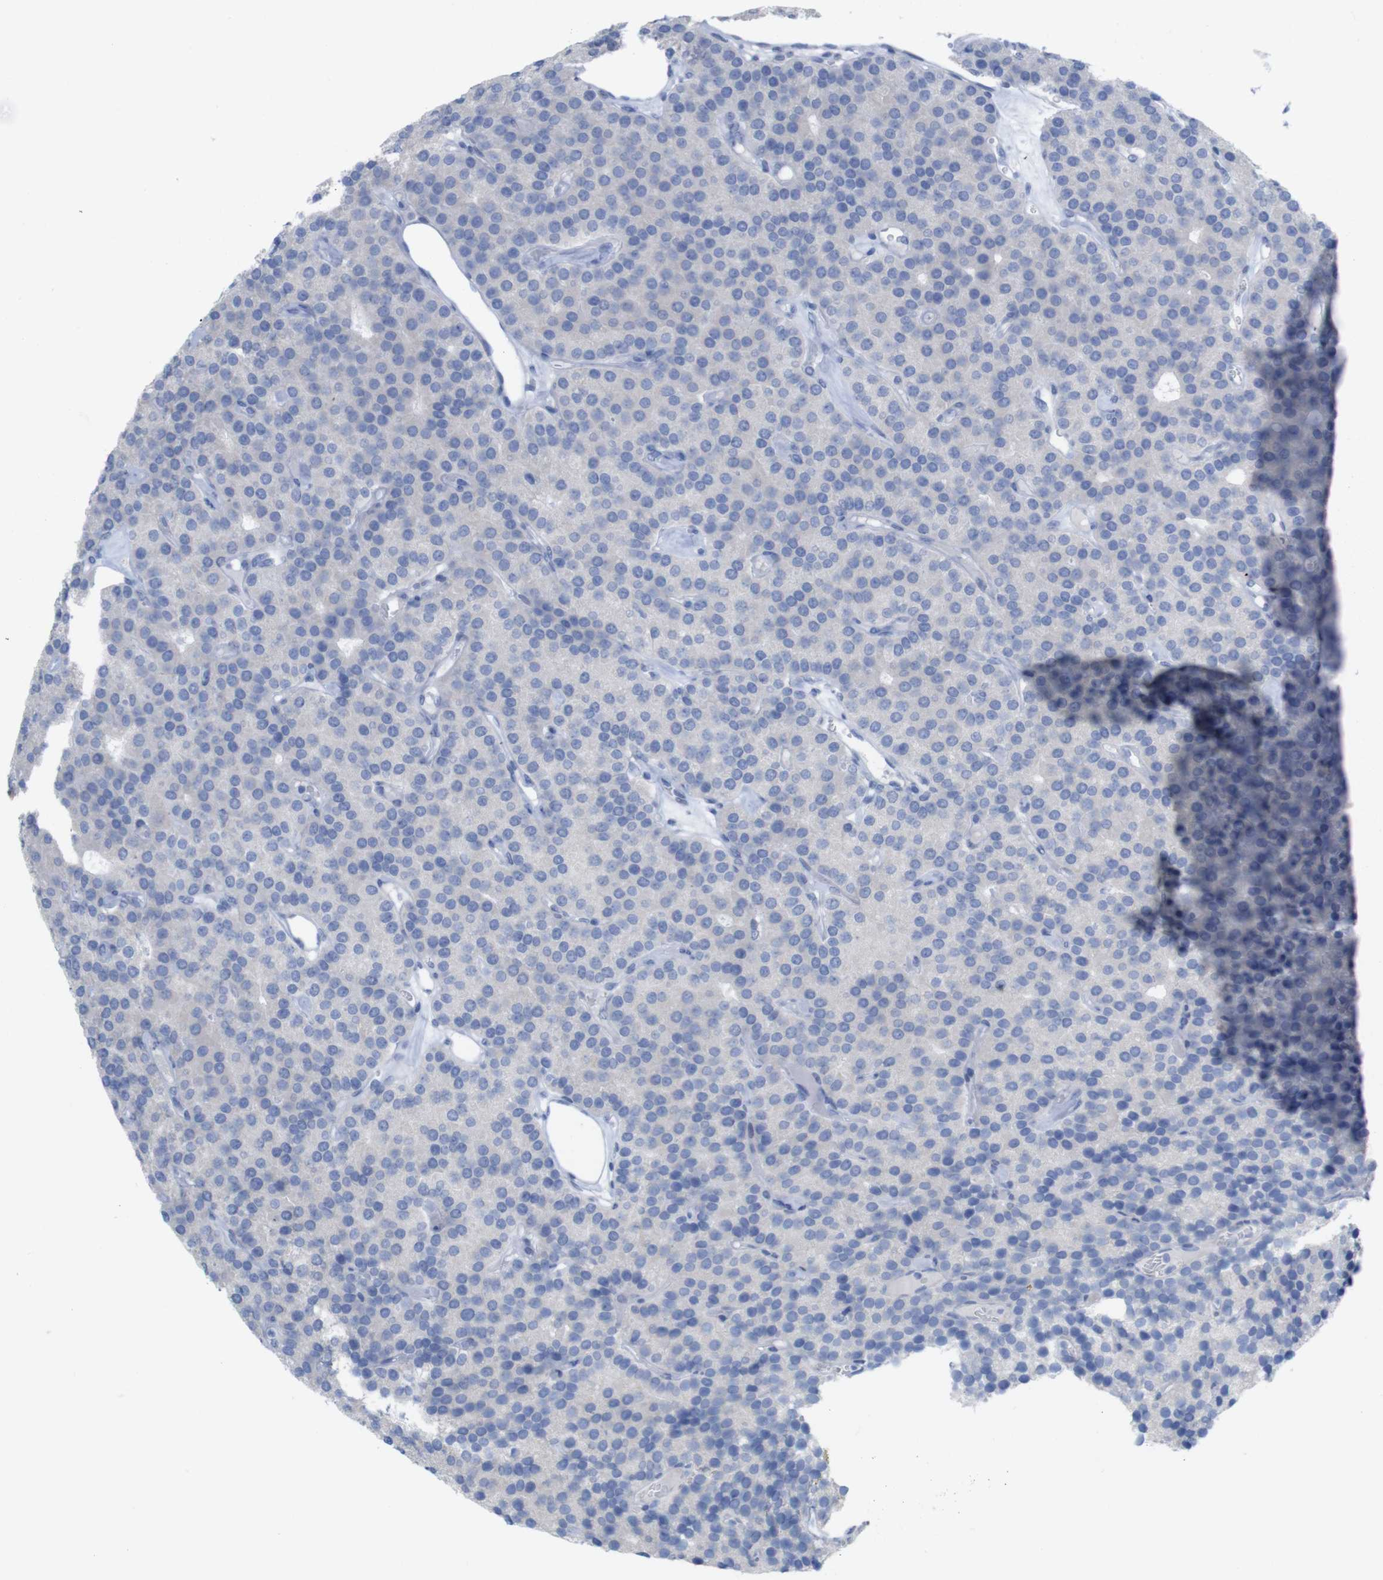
{"staining": {"intensity": "negative", "quantity": "none", "location": "none"}, "tissue": "parathyroid gland", "cell_type": "Glandular cells", "image_type": "normal", "snomed": [{"axis": "morphology", "description": "Normal tissue, NOS"}, {"axis": "morphology", "description": "Adenoma, NOS"}, {"axis": "topography", "description": "Parathyroid gland"}], "caption": "Immunohistochemistry photomicrograph of unremarkable parathyroid gland: human parathyroid gland stained with DAB reveals no significant protein expression in glandular cells.", "gene": "PNMA1", "patient": {"sex": "female", "age": 86}}